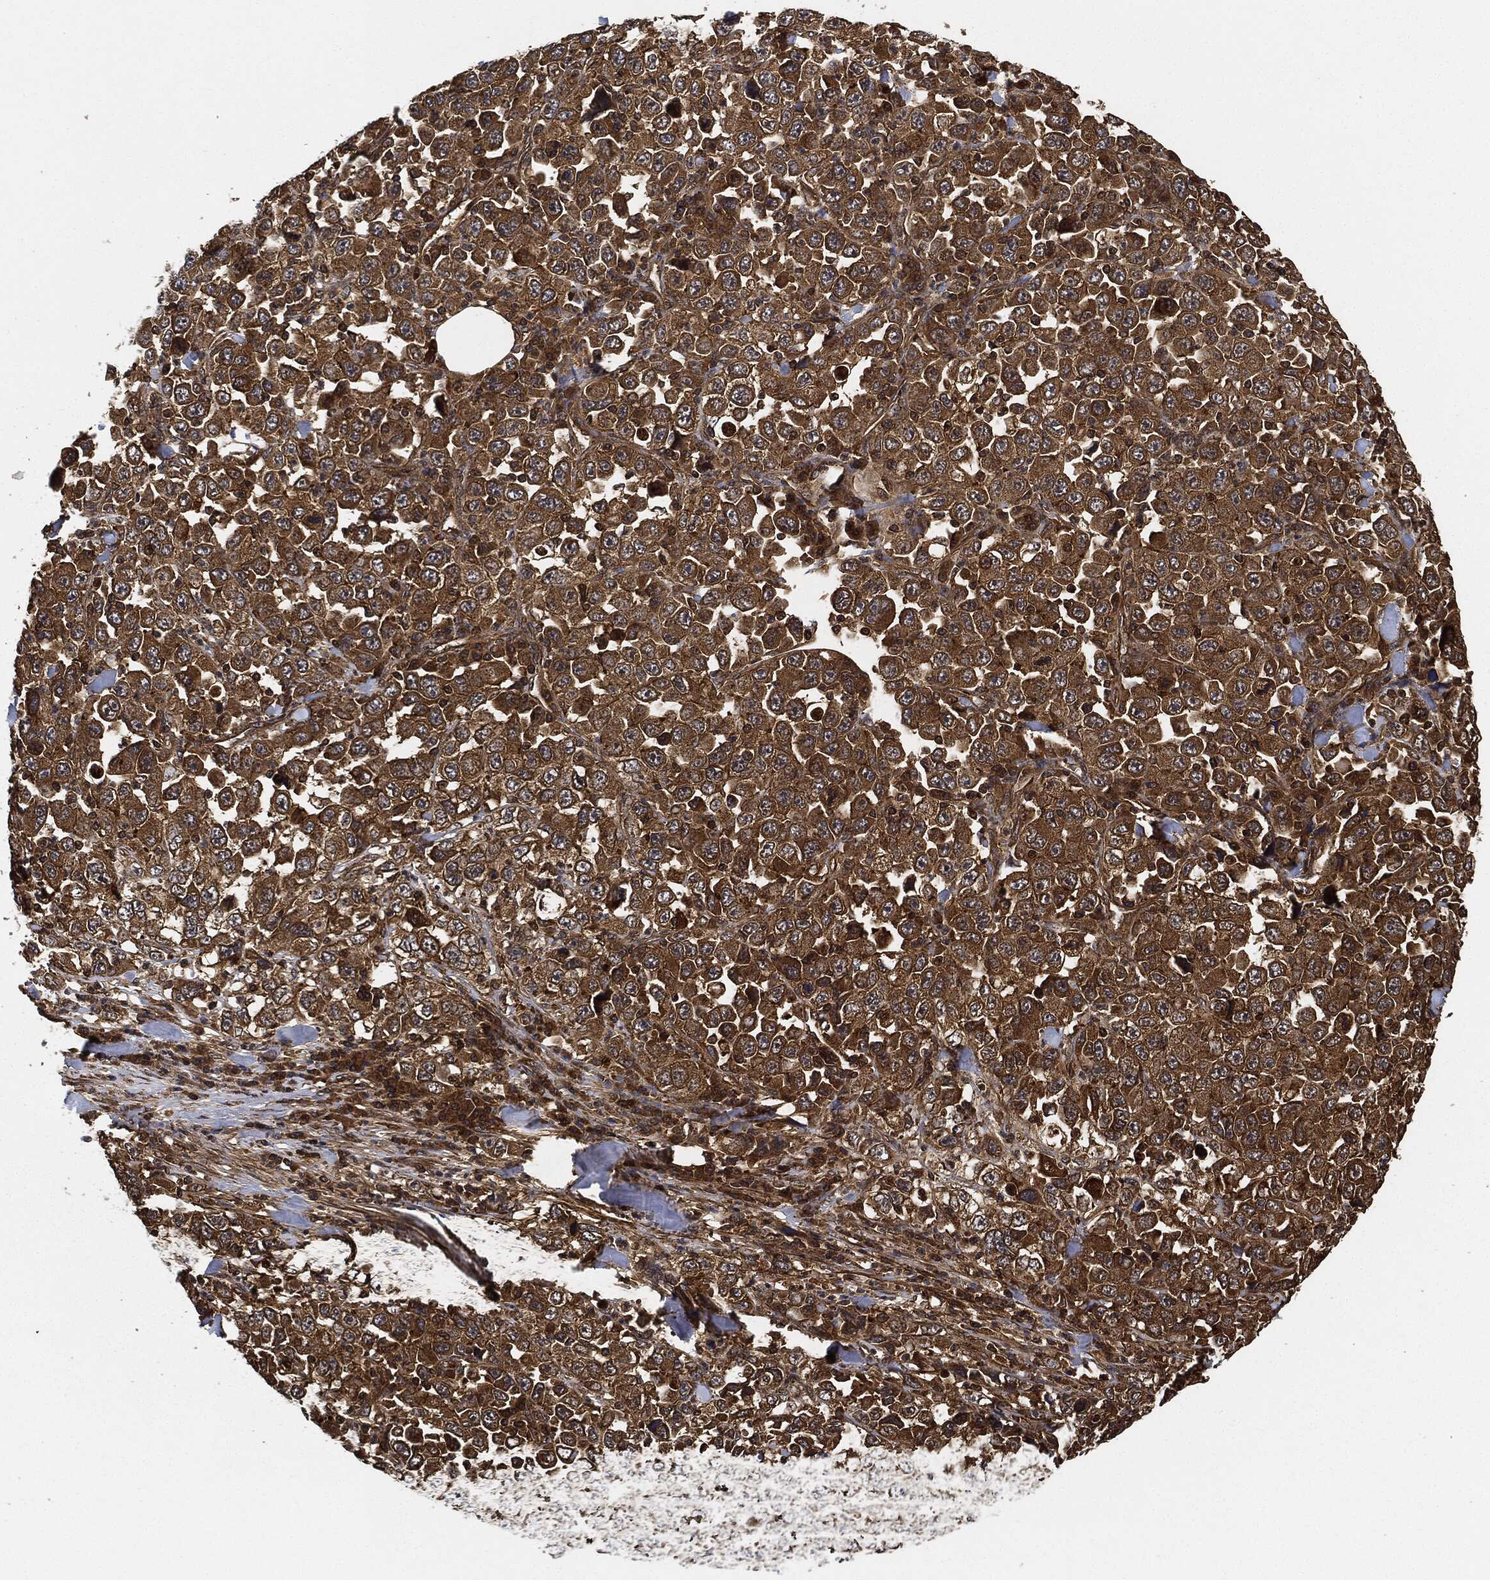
{"staining": {"intensity": "strong", "quantity": ">75%", "location": "cytoplasmic/membranous"}, "tissue": "stomach cancer", "cell_type": "Tumor cells", "image_type": "cancer", "snomed": [{"axis": "morphology", "description": "Normal tissue, NOS"}, {"axis": "morphology", "description": "Adenocarcinoma, NOS"}, {"axis": "topography", "description": "Stomach, upper"}, {"axis": "topography", "description": "Stomach"}], "caption": "Stomach adenocarcinoma stained for a protein (brown) reveals strong cytoplasmic/membranous positive positivity in about >75% of tumor cells.", "gene": "CEP290", "patient": {"sex": "male", "age": 59}}